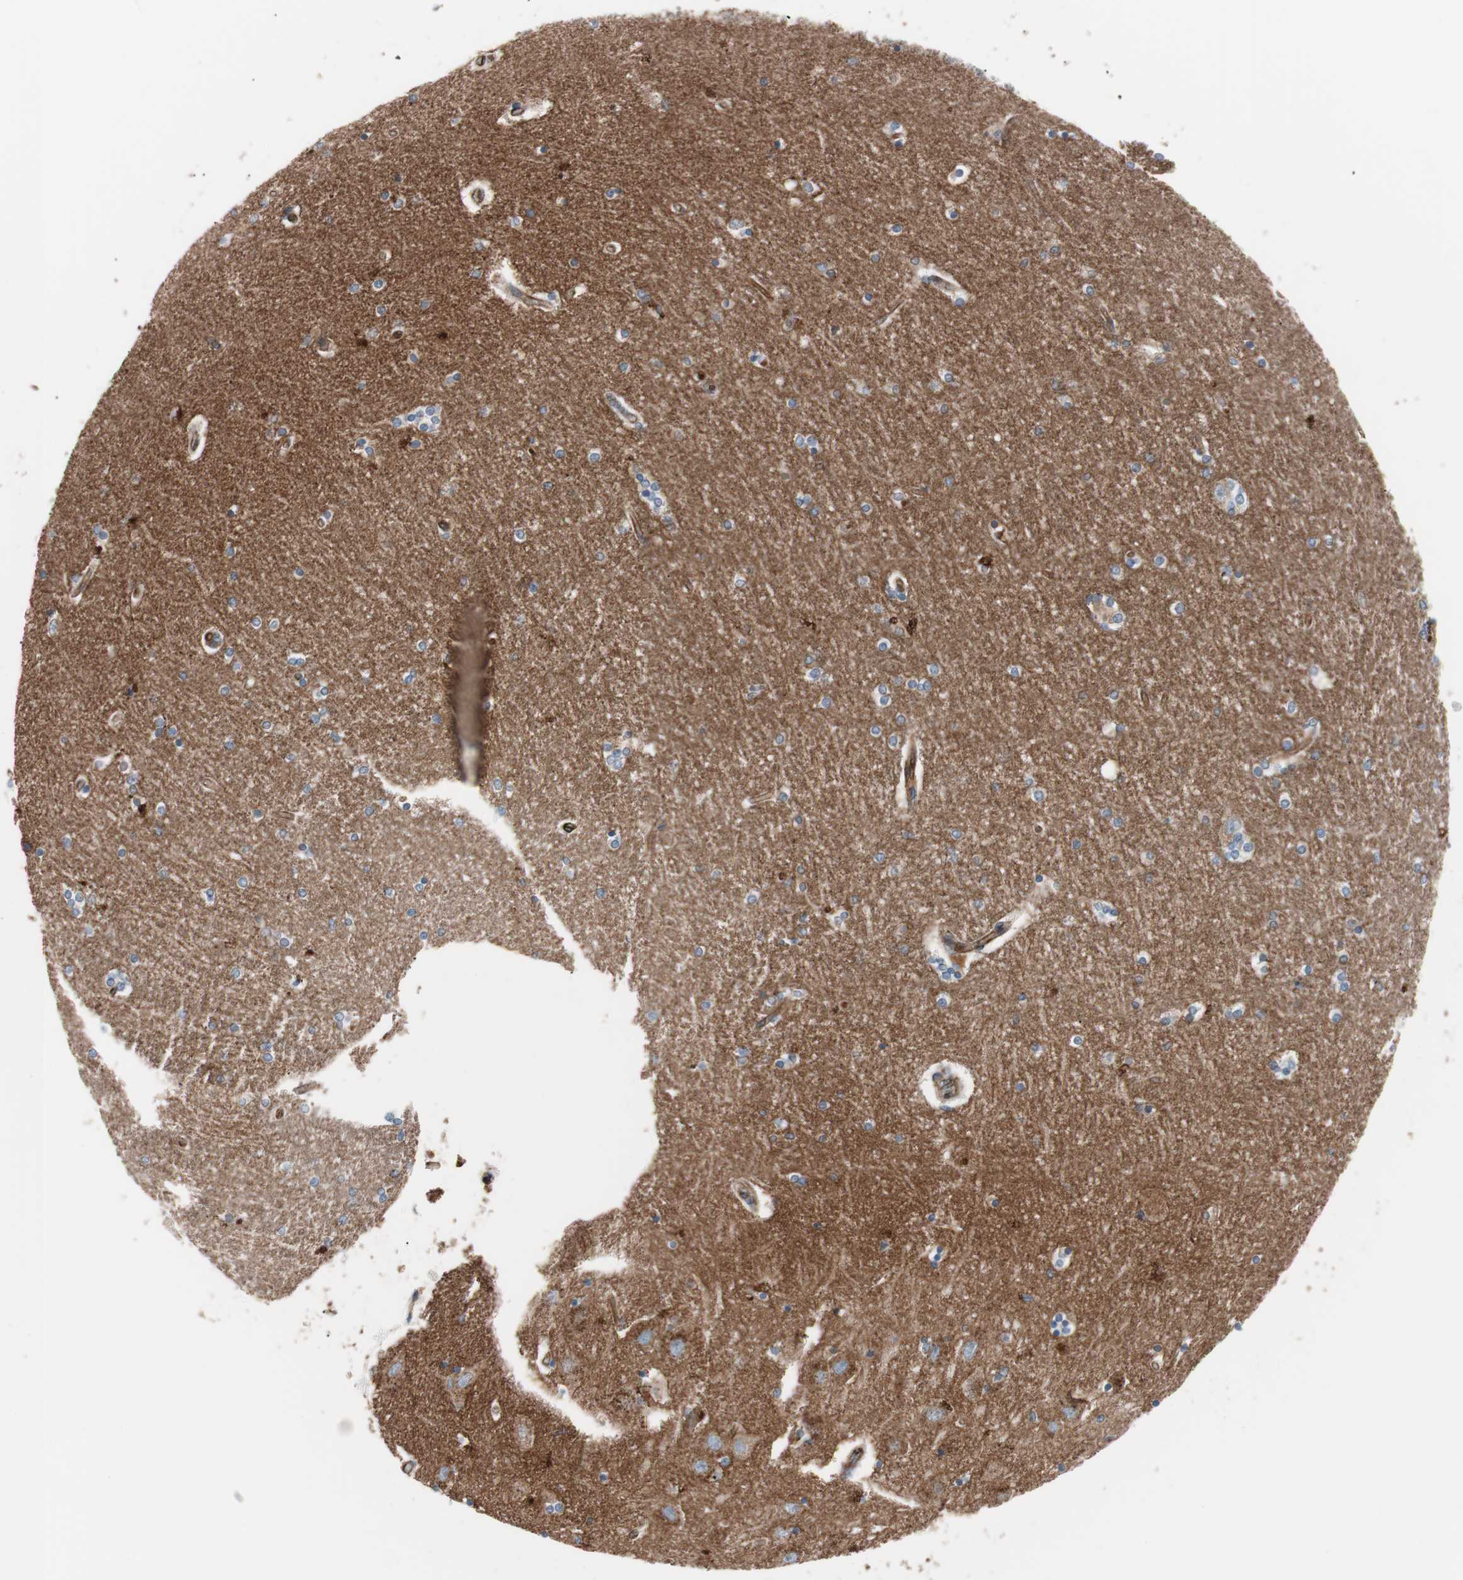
{"staining": {"intensity": "strong", "quantity": ">75%", "location": "cytoplasmic/membranous"}, "tissue": "hippocampus", "cell_type": "Glial cells", "image_type": "normal", "snomed": [{"axis": "morphology", "description": "Normal tissue, NOS"}, {"axis": "topography", "description": "Hippocampus"}], "caption": "Glial cells demonstrate high levels of strong cytoplasmic/membranous positivity in about >75% of cells in unremarkable hippocampus. (DAB (3,3'-diaminobenzidine) IHC with brightfield microscopy, high magnification).", "gene": "FLOT2", "patient": {"sex": "female", "age": 54}}